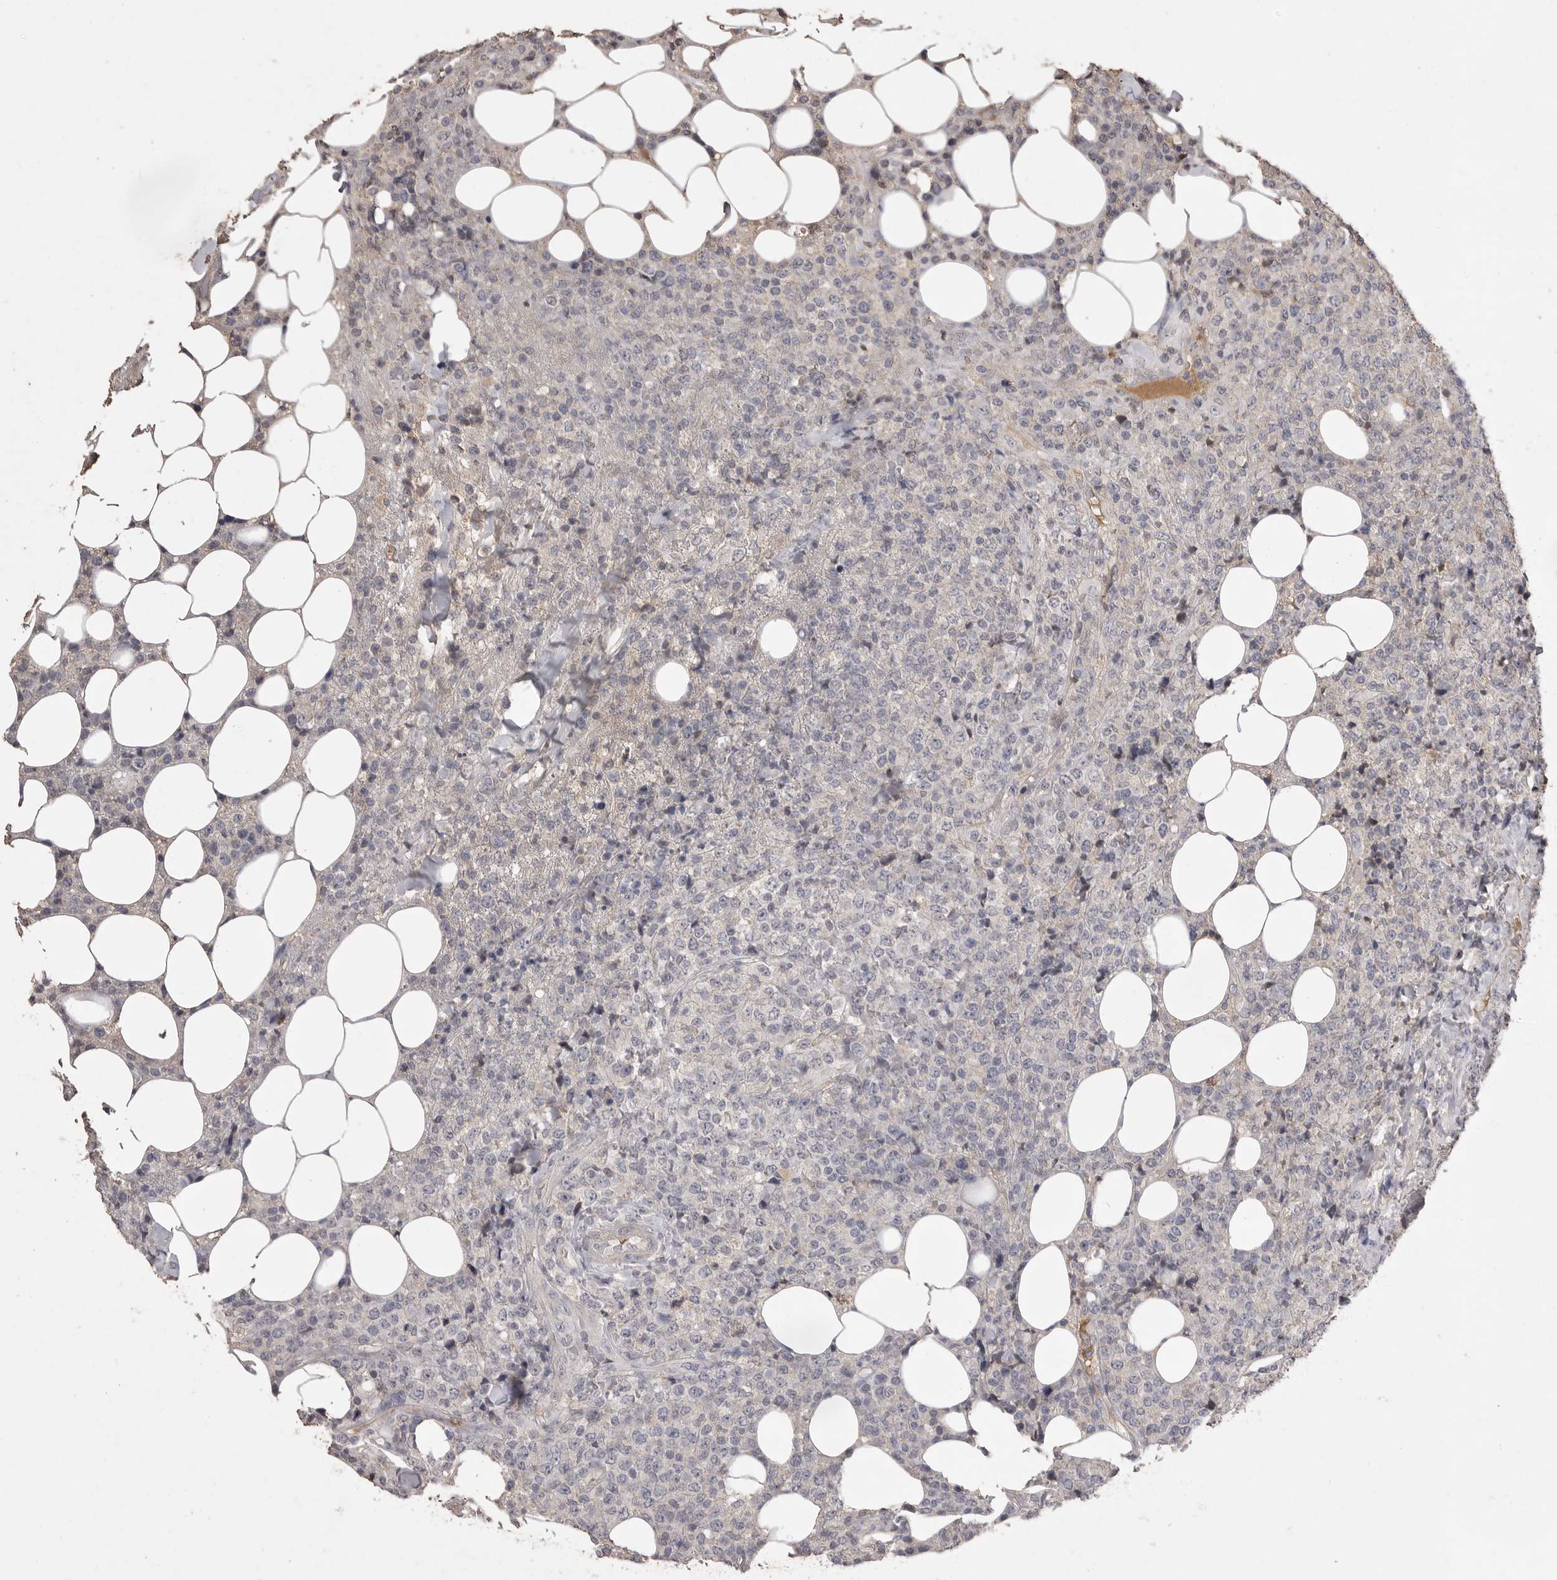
{"staining": {"intensity": "negative", "quantity": "none", "location": "none"}, "tissue": "lymphoma", "cell_type": "Tumor cells", "image_type": "cancer", "snomed": [{"axis": "morphology", "description": "Malignant lymphoma, non-Hodgkin's type, High grade"}, {"axis": "topography", "description": "Lymph node"}], "caption": "Immunohistochemistry photomicrograph of neoplastic tissue: human high-grade malignant lymphoma, non-Hodgkin's type stained with DAB reveals no significant protein positivity in tumor cells.", "gene": "MMP7", "patient": {"sex": "male", "age": 13}}